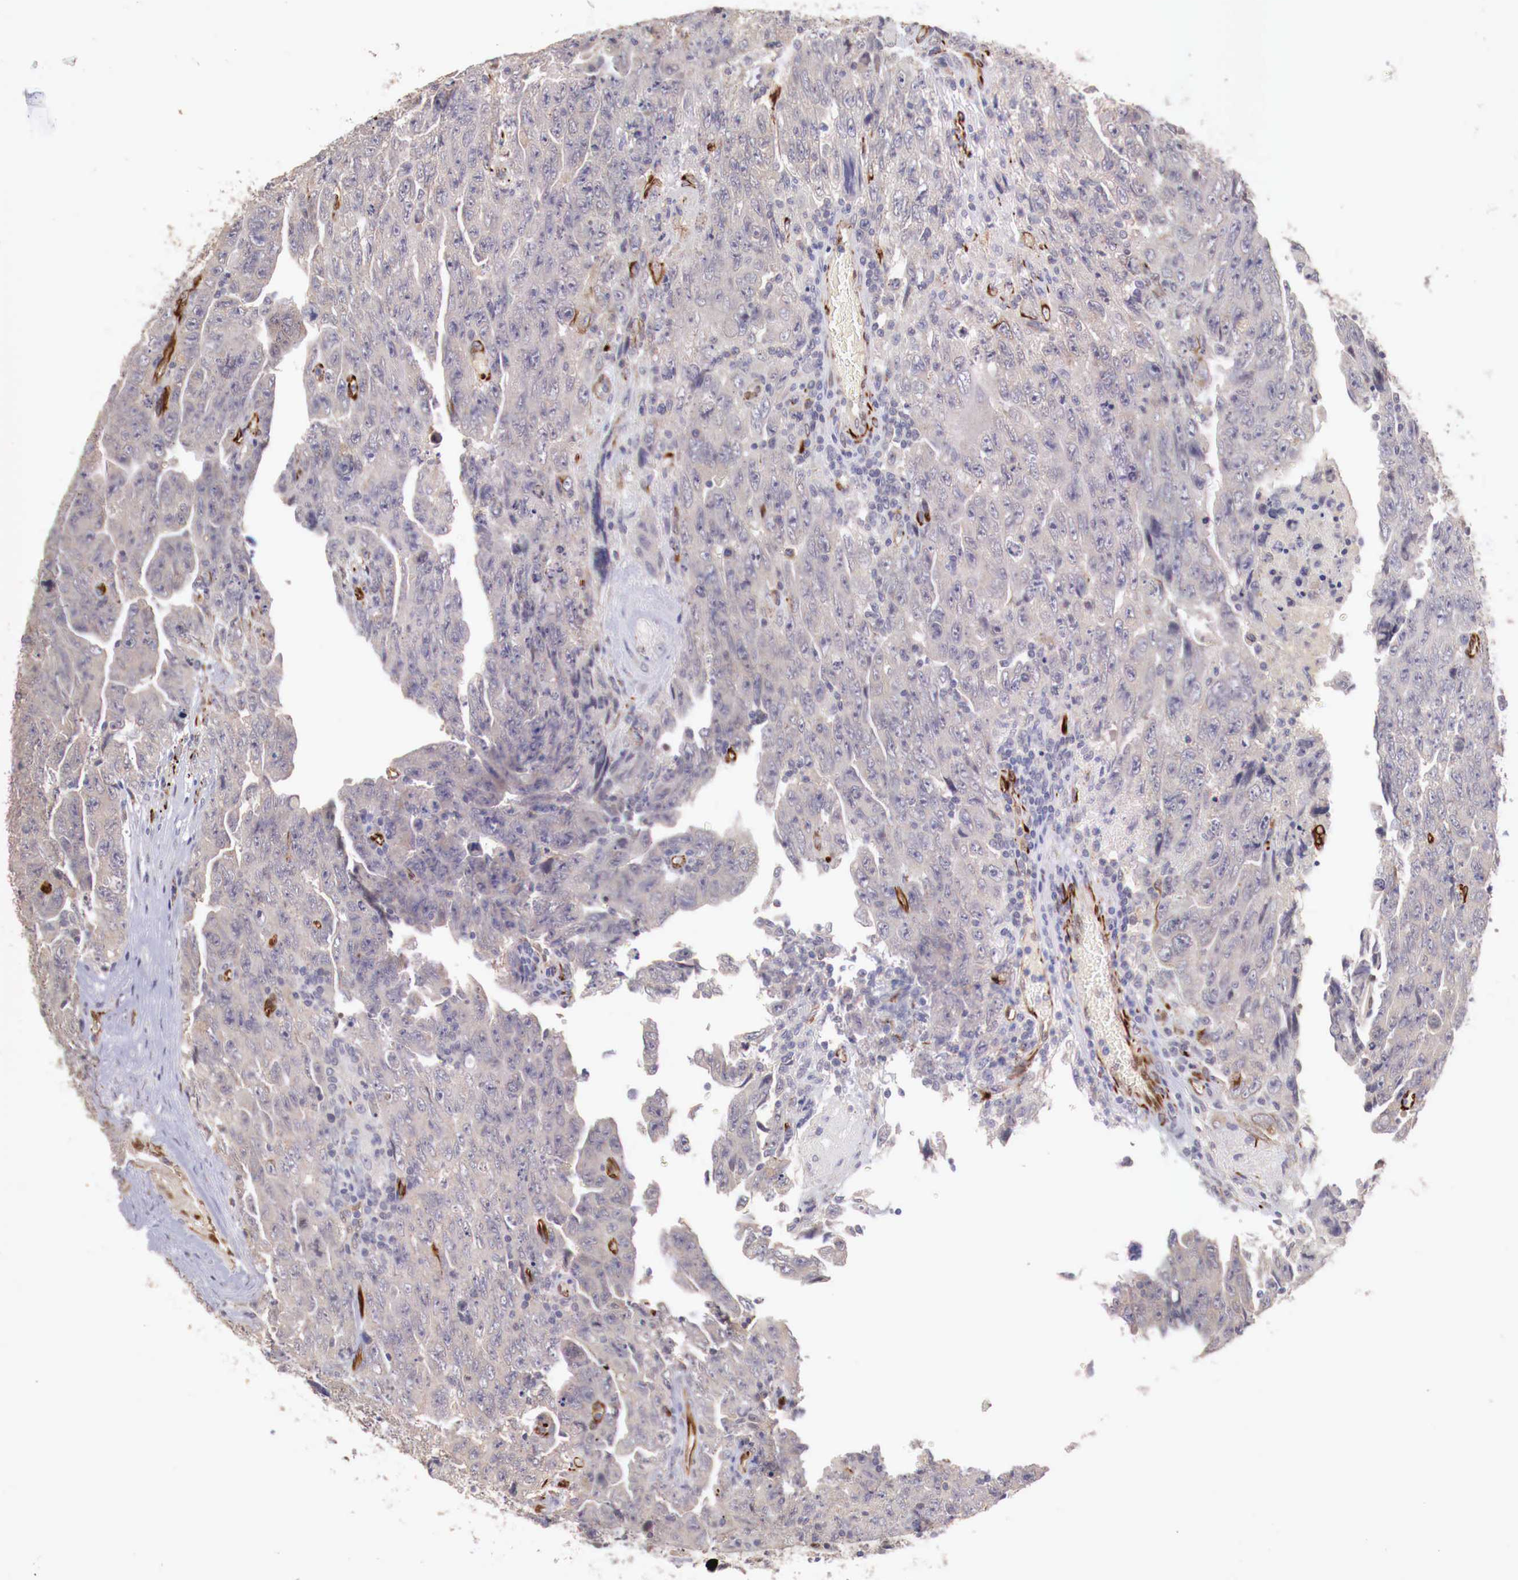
{"staining": {"intensity": "negative", "quantity": "none", "location": "none"}, "tissue": "testis cancer", "cell_type": "Tumor cells", "image_type": "cancer", "snomed": [{"axis": "morphology", "description": "Carcinoma, Embryonal, NOS"}, {"axis": "topography", "description": "Testis"}], "caption": "This is an IHC histopathology image of testis embryonal carcinoma. There is no positivity in tumor cells.", "gene": "WT1", "patient": {"sex": "male", "age": 28}}